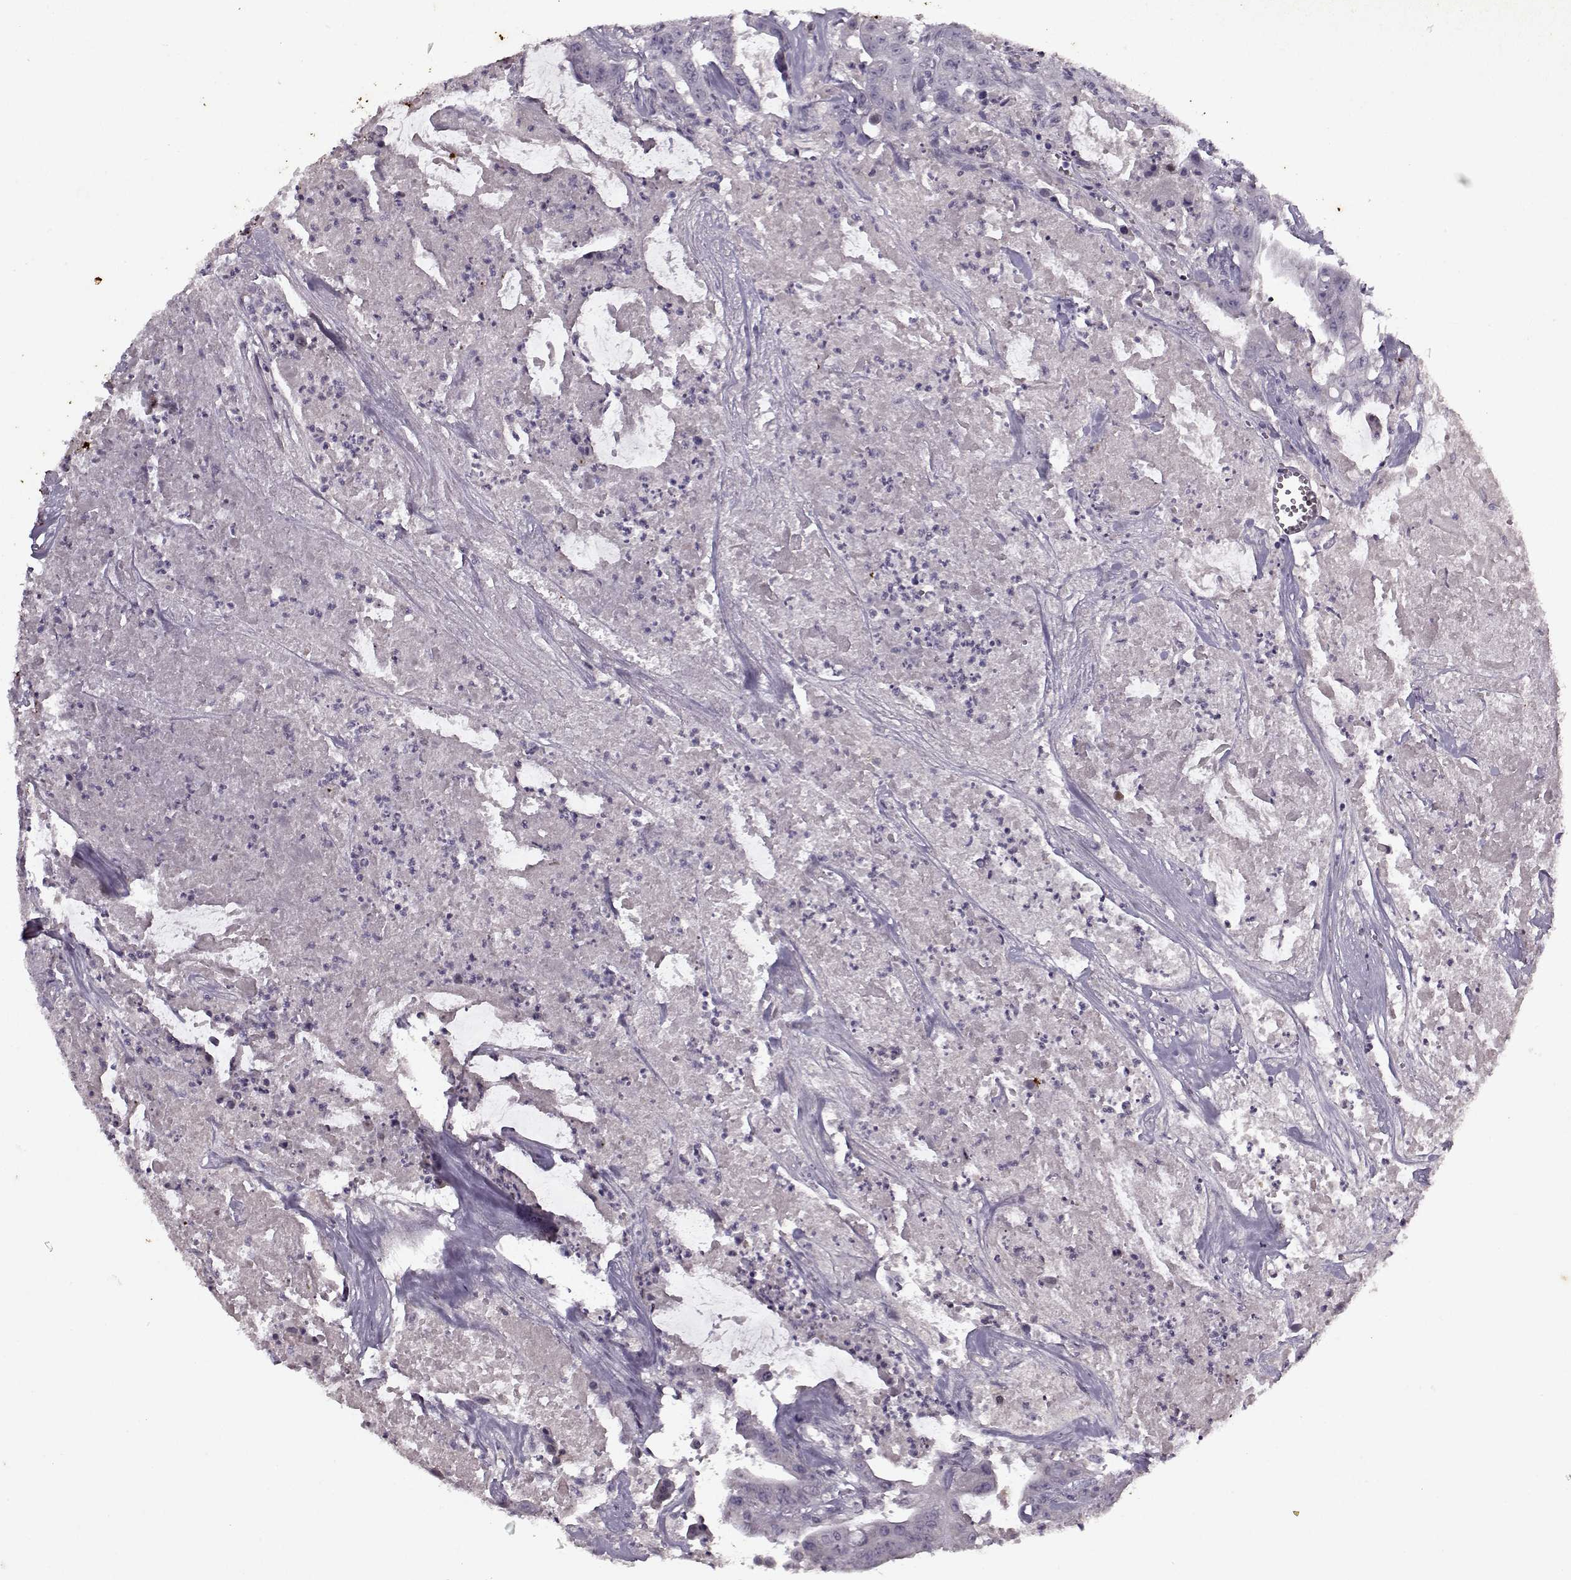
{"staining": {"intensity": "negative", "quantity": "none", "location": "none"}, "tissue": "colorectal cancer", "cell_type": "Tumor cells", "image_type": "cancer", "snomed": [{"axis": "morphology", "description": "Adenocarcinoma, NOS"}, {"axis": "topography", "description": "Colon"}], "caption": "This micrograph is of colorectal cancer stained with immunohistochemistry to label a protein in brown with the nuclei are counter-stained blue. There is no staining in tumor cells.", "gene": "KRT9", "patient": {"sex": "male", "age": 33}}